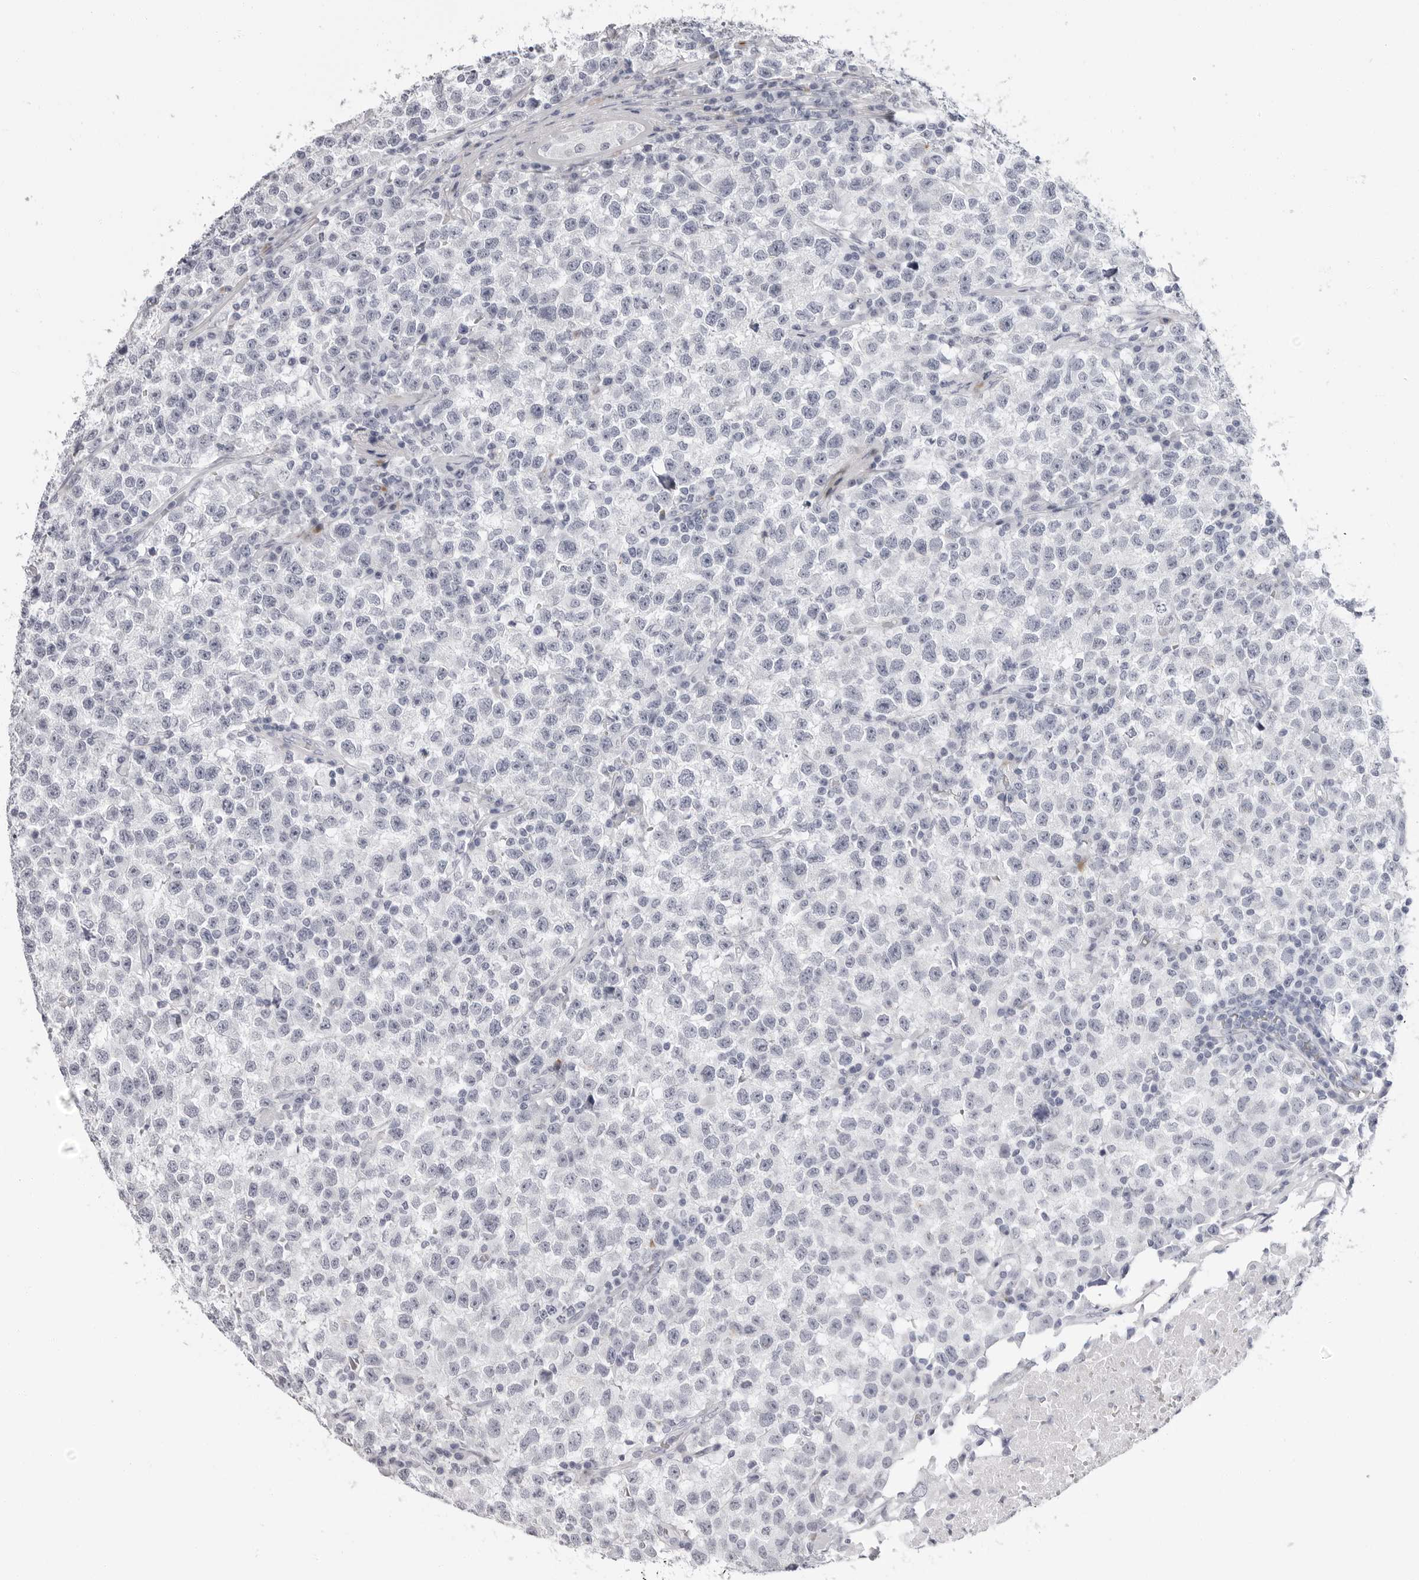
{"staining": {"intensity": "negative", "quantity": "none", "location": "none"}, "tissue": "testis cancer", "cell_type": "Tumor cells", "image_type": "cancer", "snomed": [{"axis": "morphology", "description": "Seminoma, NOS"}, {"axis": "topography", "description": "Testis"}], "caption": "High magnification brightfield microscopy of testis cancer stained with DAB (brown) and counterstained with hematoxylin (blue): tumor cells show no significant staining.", "gene": "ERICH3", "patient": {"sex": "male", "age": 22}}